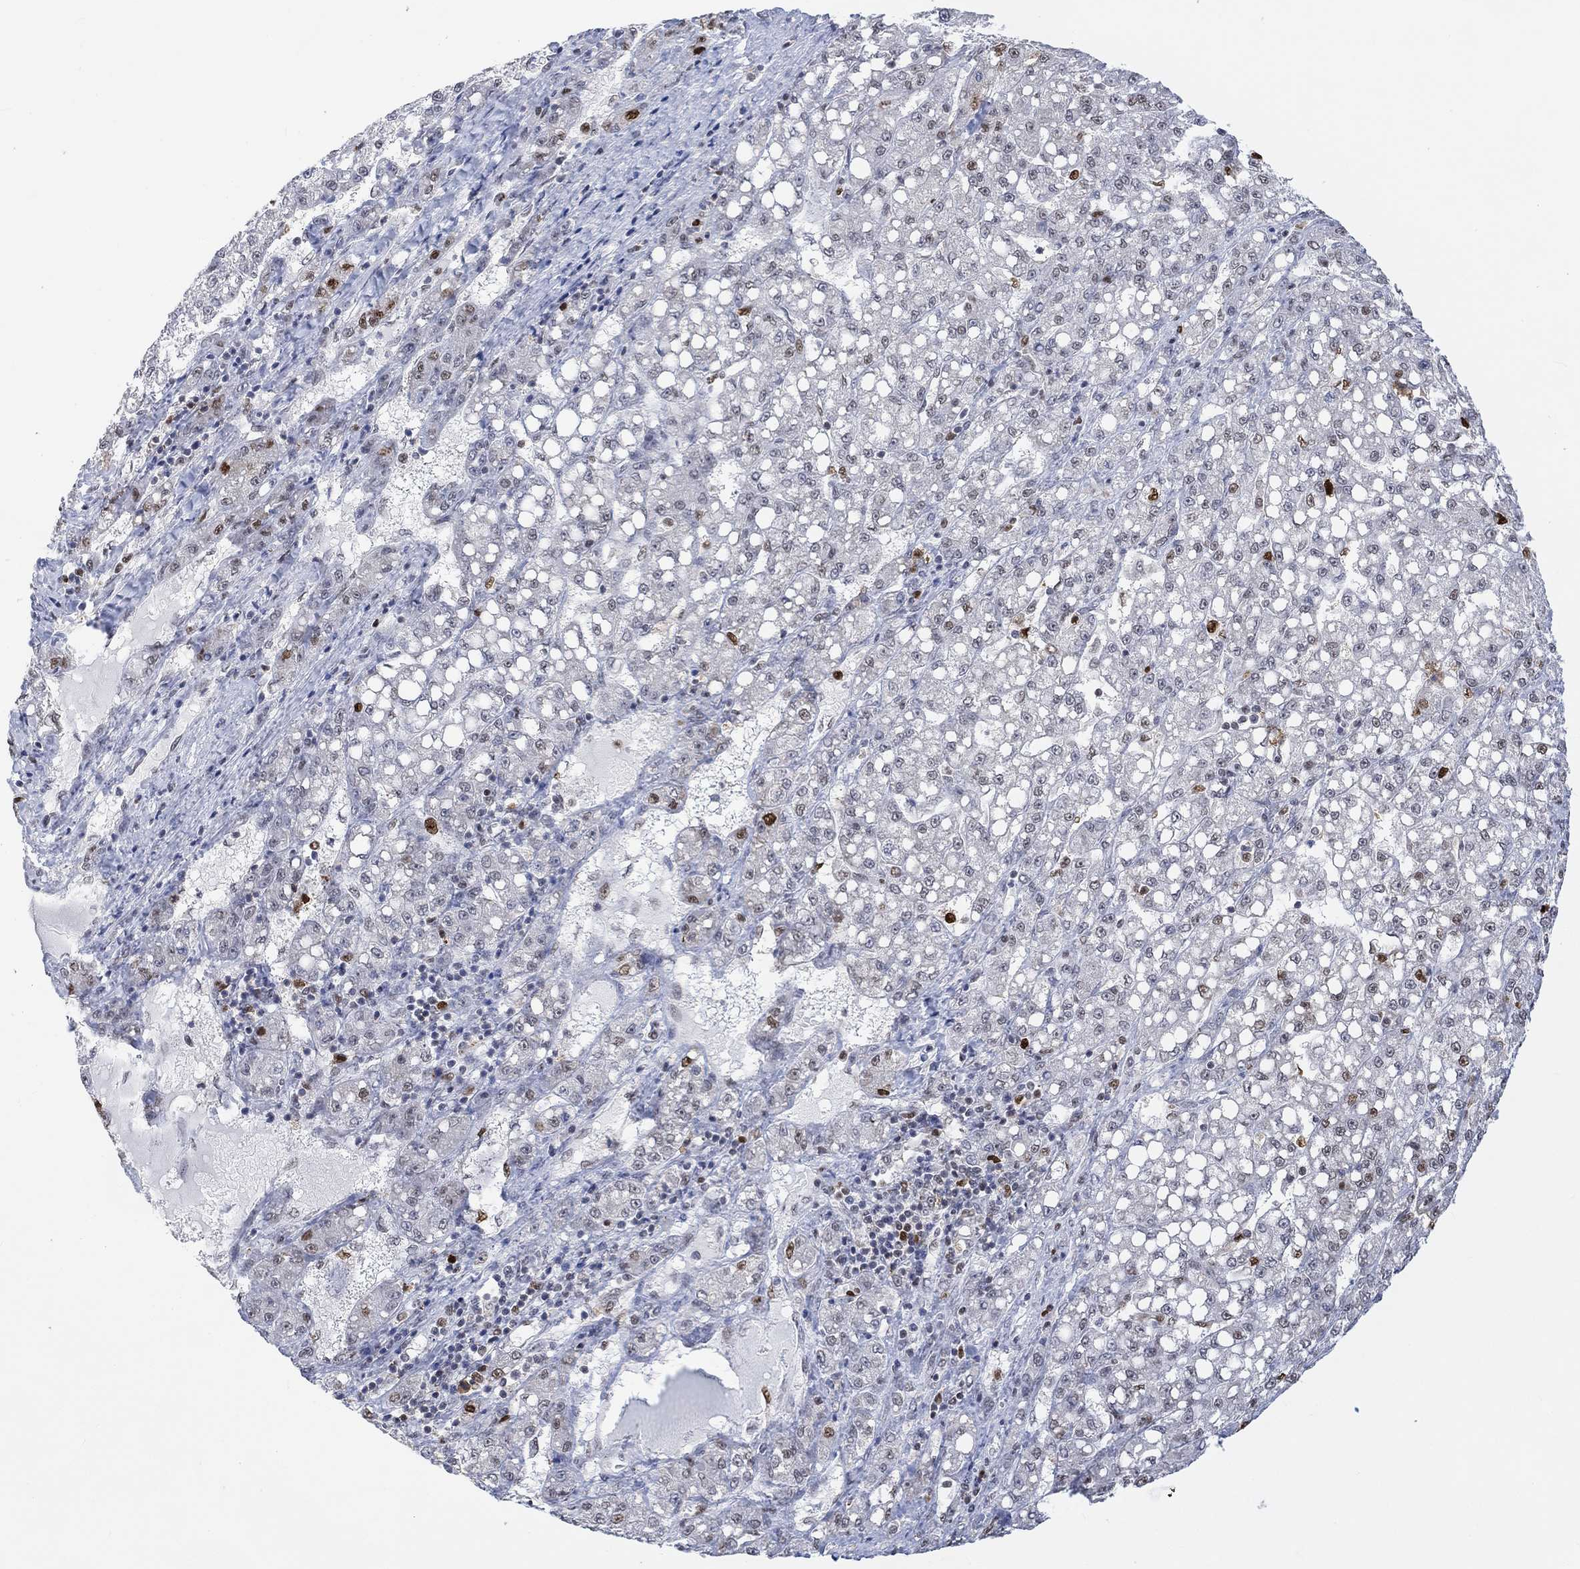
{"staining": {"intensity": "moderate", "quantity": "<25%", "location": "nuclear"}, "tissue": "liver cancer", "cell_type": "Tumor cells", "image_type": "cancer", "snomed": [{"axis": "morphology", "description": "Carcinoma, Hepatocellular, NOS"}, {"axis": "topography", "description": "Liver"}], "caption": "High-magnification brightfield microscopy of liver cancer stained with DAB (3,3'-diaminobenzidine) (brown) and counterstained with hematoxylin (blue). tumor cells exhibit moderate nuclear expression is identified in approximately<25% of cells.", "gene": "RAD54L2", "patient": {"sex": "female", "age": 65}}